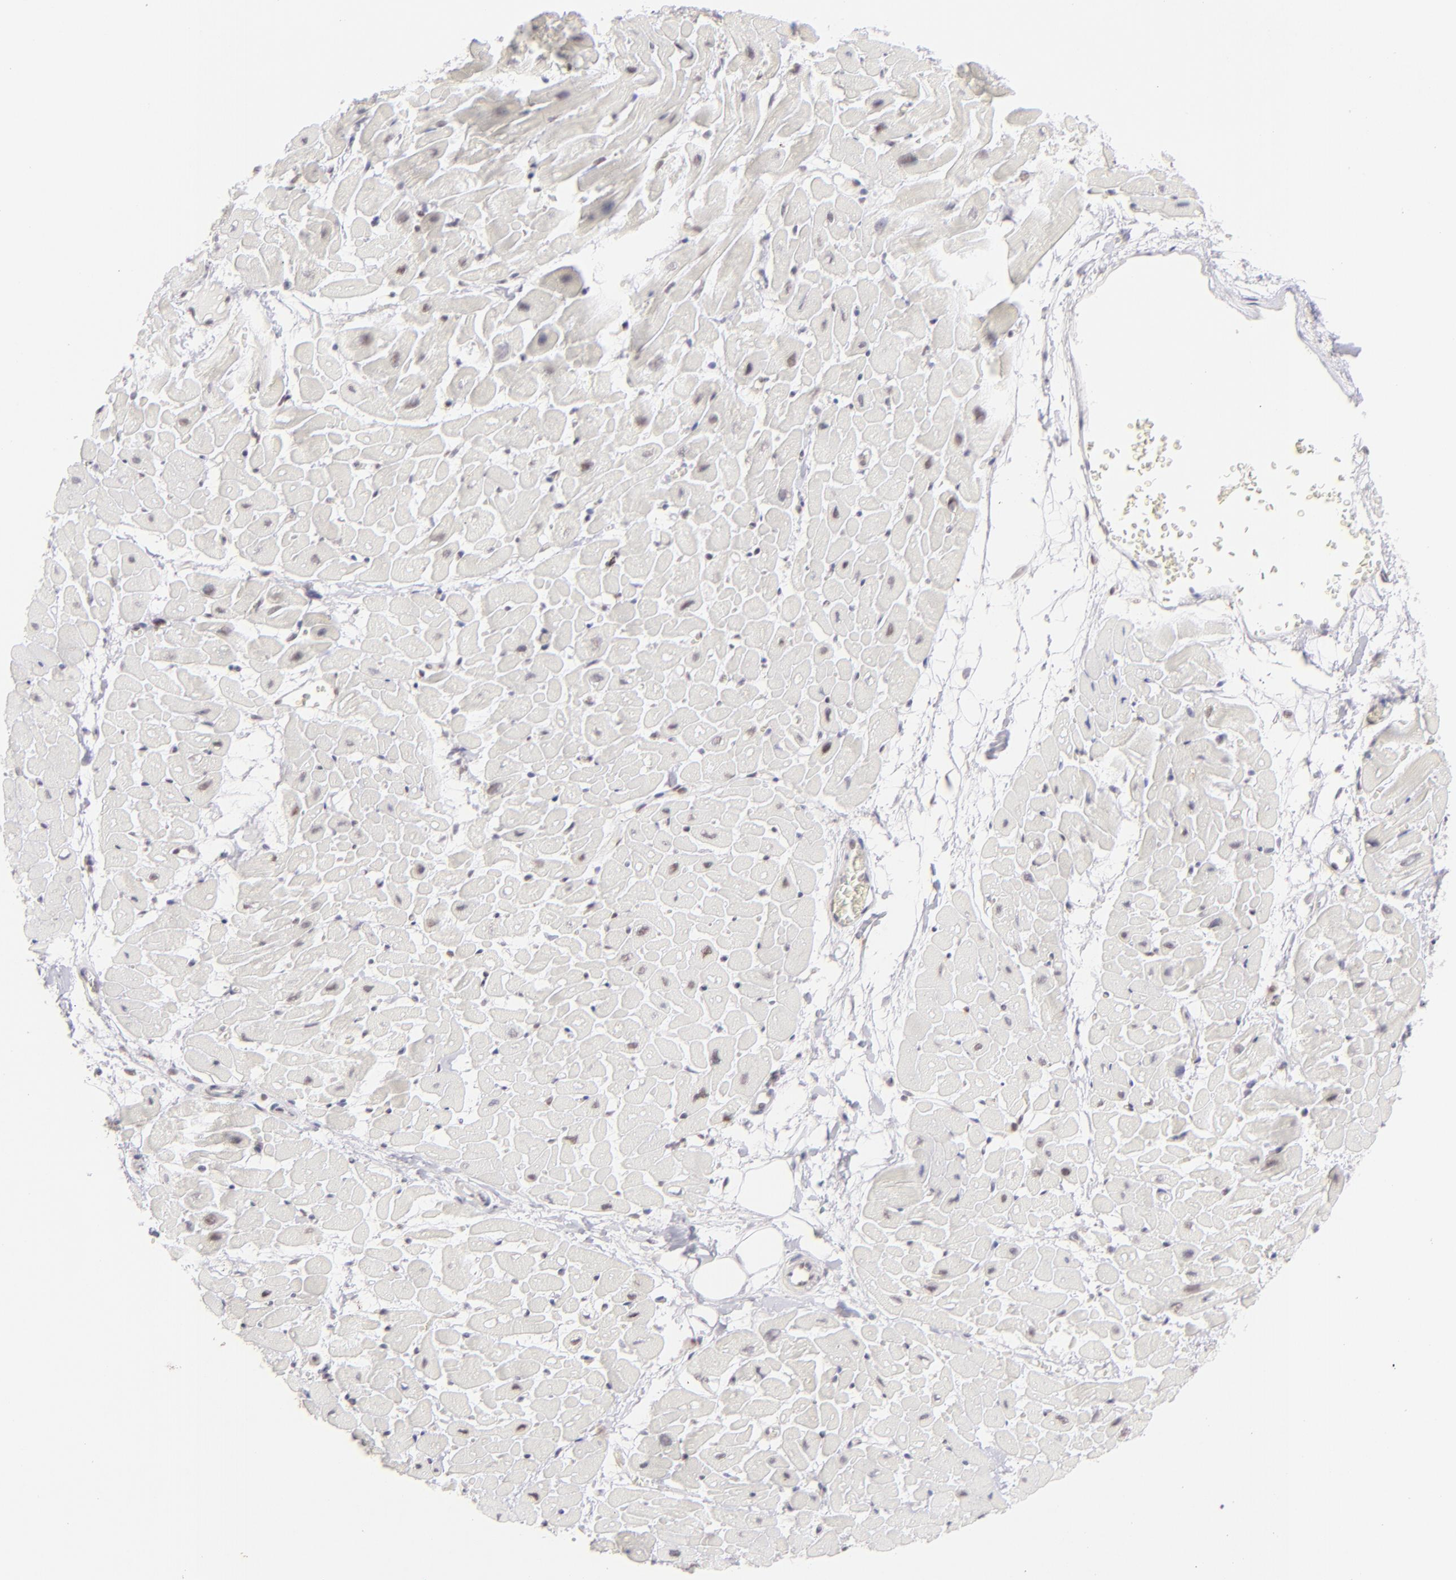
{"staining": {"intensity": "negative", "quantity": "none", "location": "none"}, "tissue": "heart muscle", "cell_type": "Cardiomyocytes", "image_type": "normal", "snomed": [{"axis": "morphology", "description": "Normal tissue, NOS"}, {"axis": "topography", "description": "Heart"}], "caption": "Human heart muscle stained for a protein using immunohistochemistry (IHC) displays no staining in cardiomyocytes.", "gene": "POU2F1", "patient": {"sex": "male", "age": 45}}